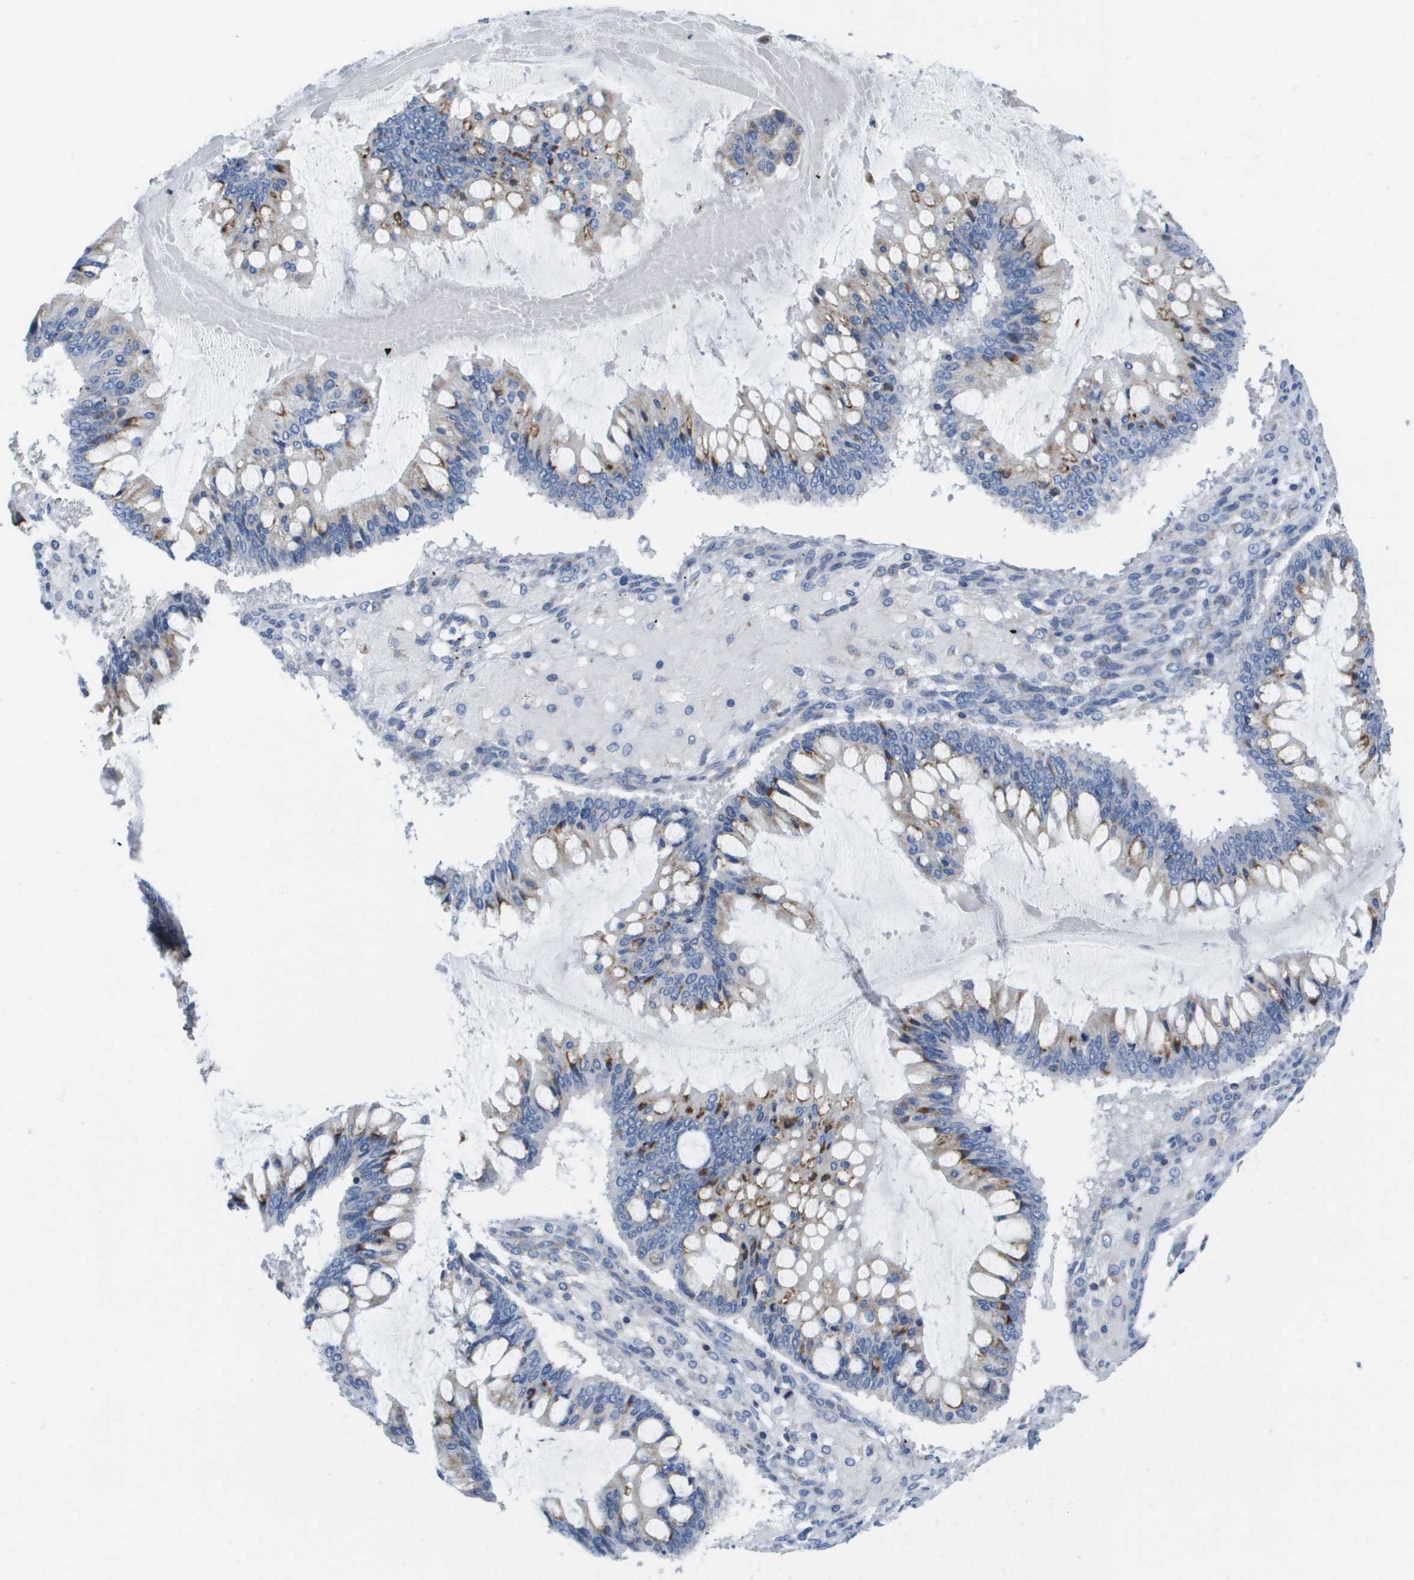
{"staining": {"intensity": "moderate", "quantity": "<25%", "location": "cytoplasmic/membranous"}, "tissue": "ovarian cancer", "cell_type": "Tumor cells", "image_type": "cancer", "snomed": [{"axis": "morphology", "description": "Cystadenocarcinoma, mucinous, NOS"}, {"axis": "topography", "description": "Ovary"}], "caption": "Immunohistochemistry (IHC) (DAB (3,3'-diaminobenzidine)) staining of ovarian mucinous cystadenocarcinoma shows moderate cytoplasmic/membranous protein positivity in approximately <25% of tumor cells. The staining is performed using DAB (3,3'-diaminobenzidine) brown chromogen to label protein expression. The nuclei are counter-stained blue using hematoxylin.", "gene": "CD3G", "patient": {"sex": "female", "age": 73}}